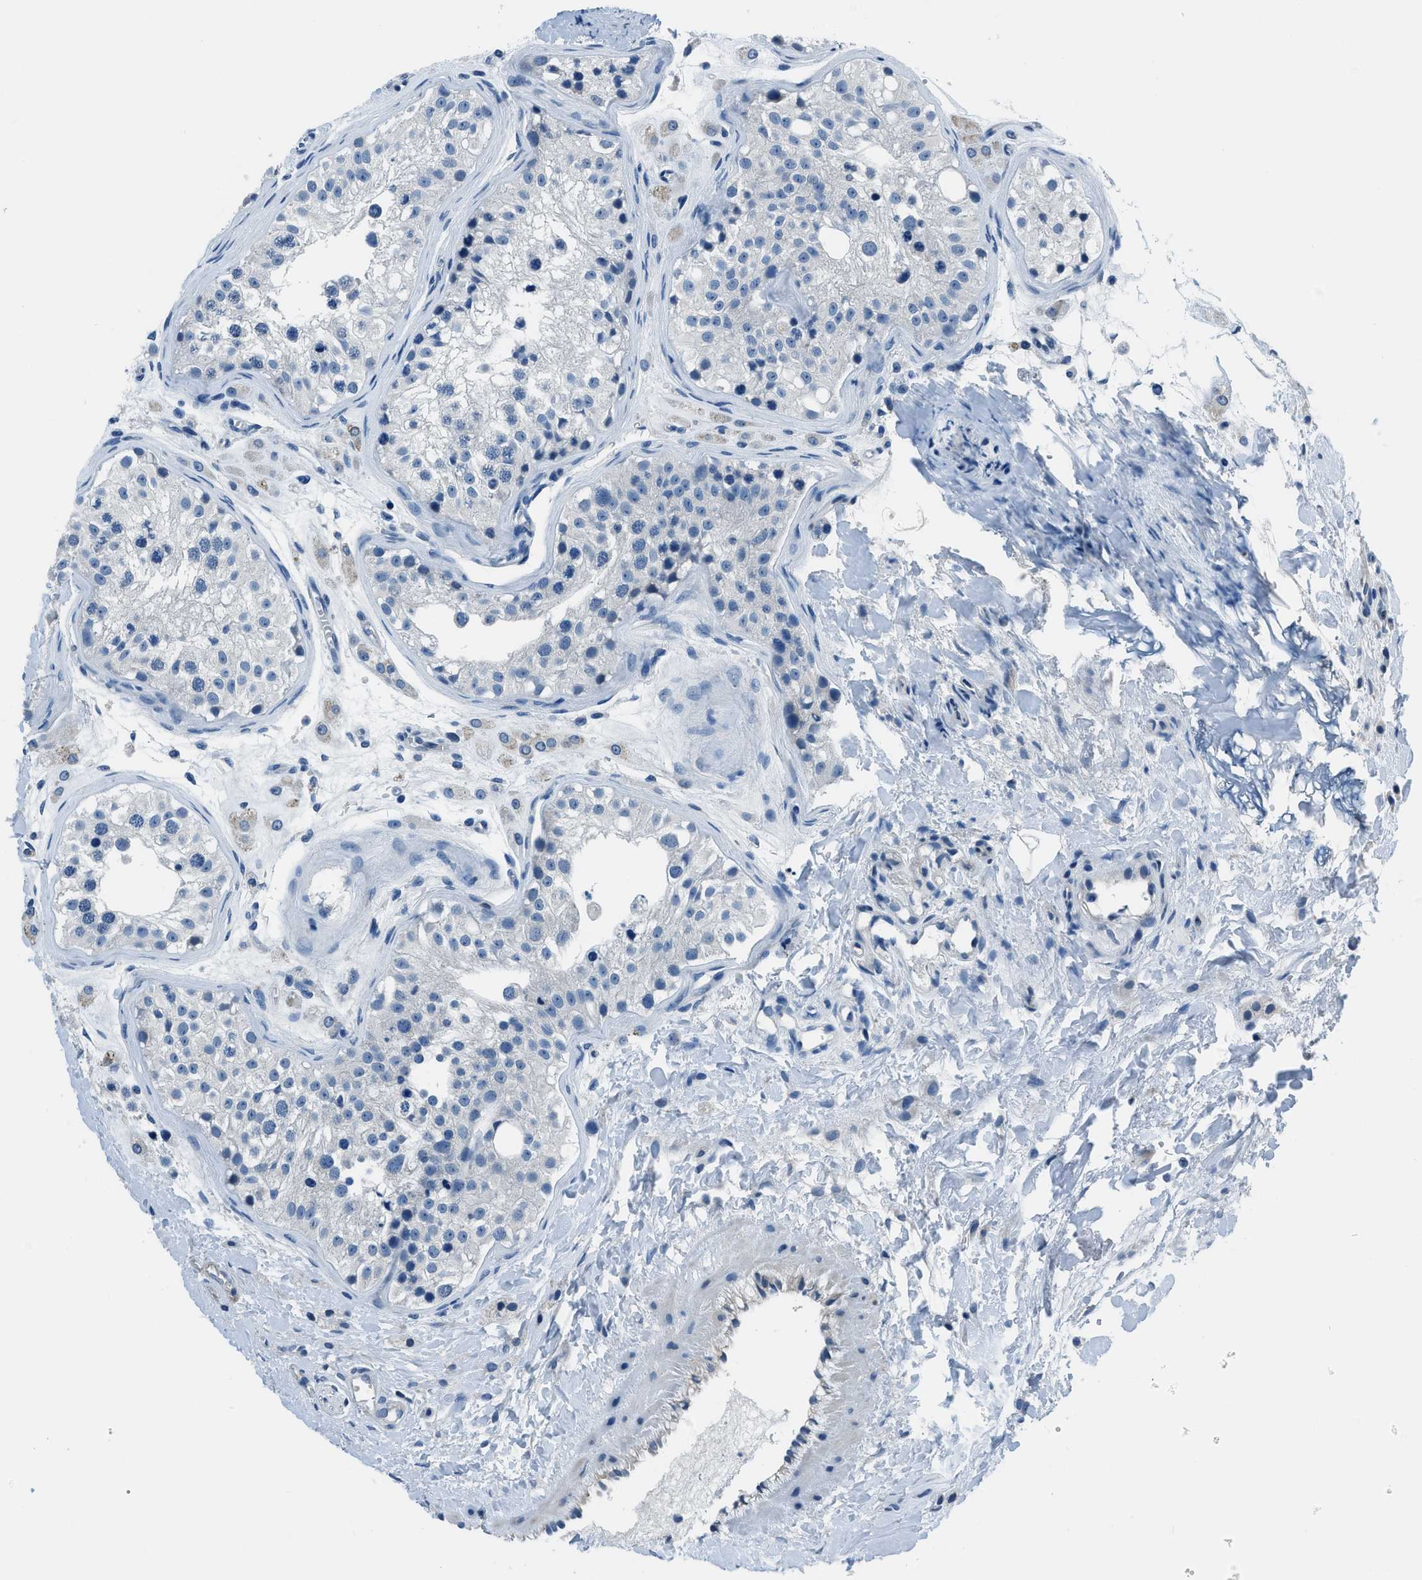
{"staining": {"intensity": "negative", "quantity": "none", "location": "none"}, "tissue": "testis", "cell_type": "Cells in seminiferous ducts", "image_type": "normal", "snomed": [{"axis": "morphology", "description": "Normal tissue, NOS"}, {"axis": "morphology", "description": "Adenocarcinoma, metastatic, NOS"}, {"axis": "topography", "description": "Testis"}], "caption": "The immunohistochemistry histopathology image has no significant expression in cells in seminiferous ducts of testis.", "gene": "GJA3", "patient": {"sex": "male", "age": 26}}